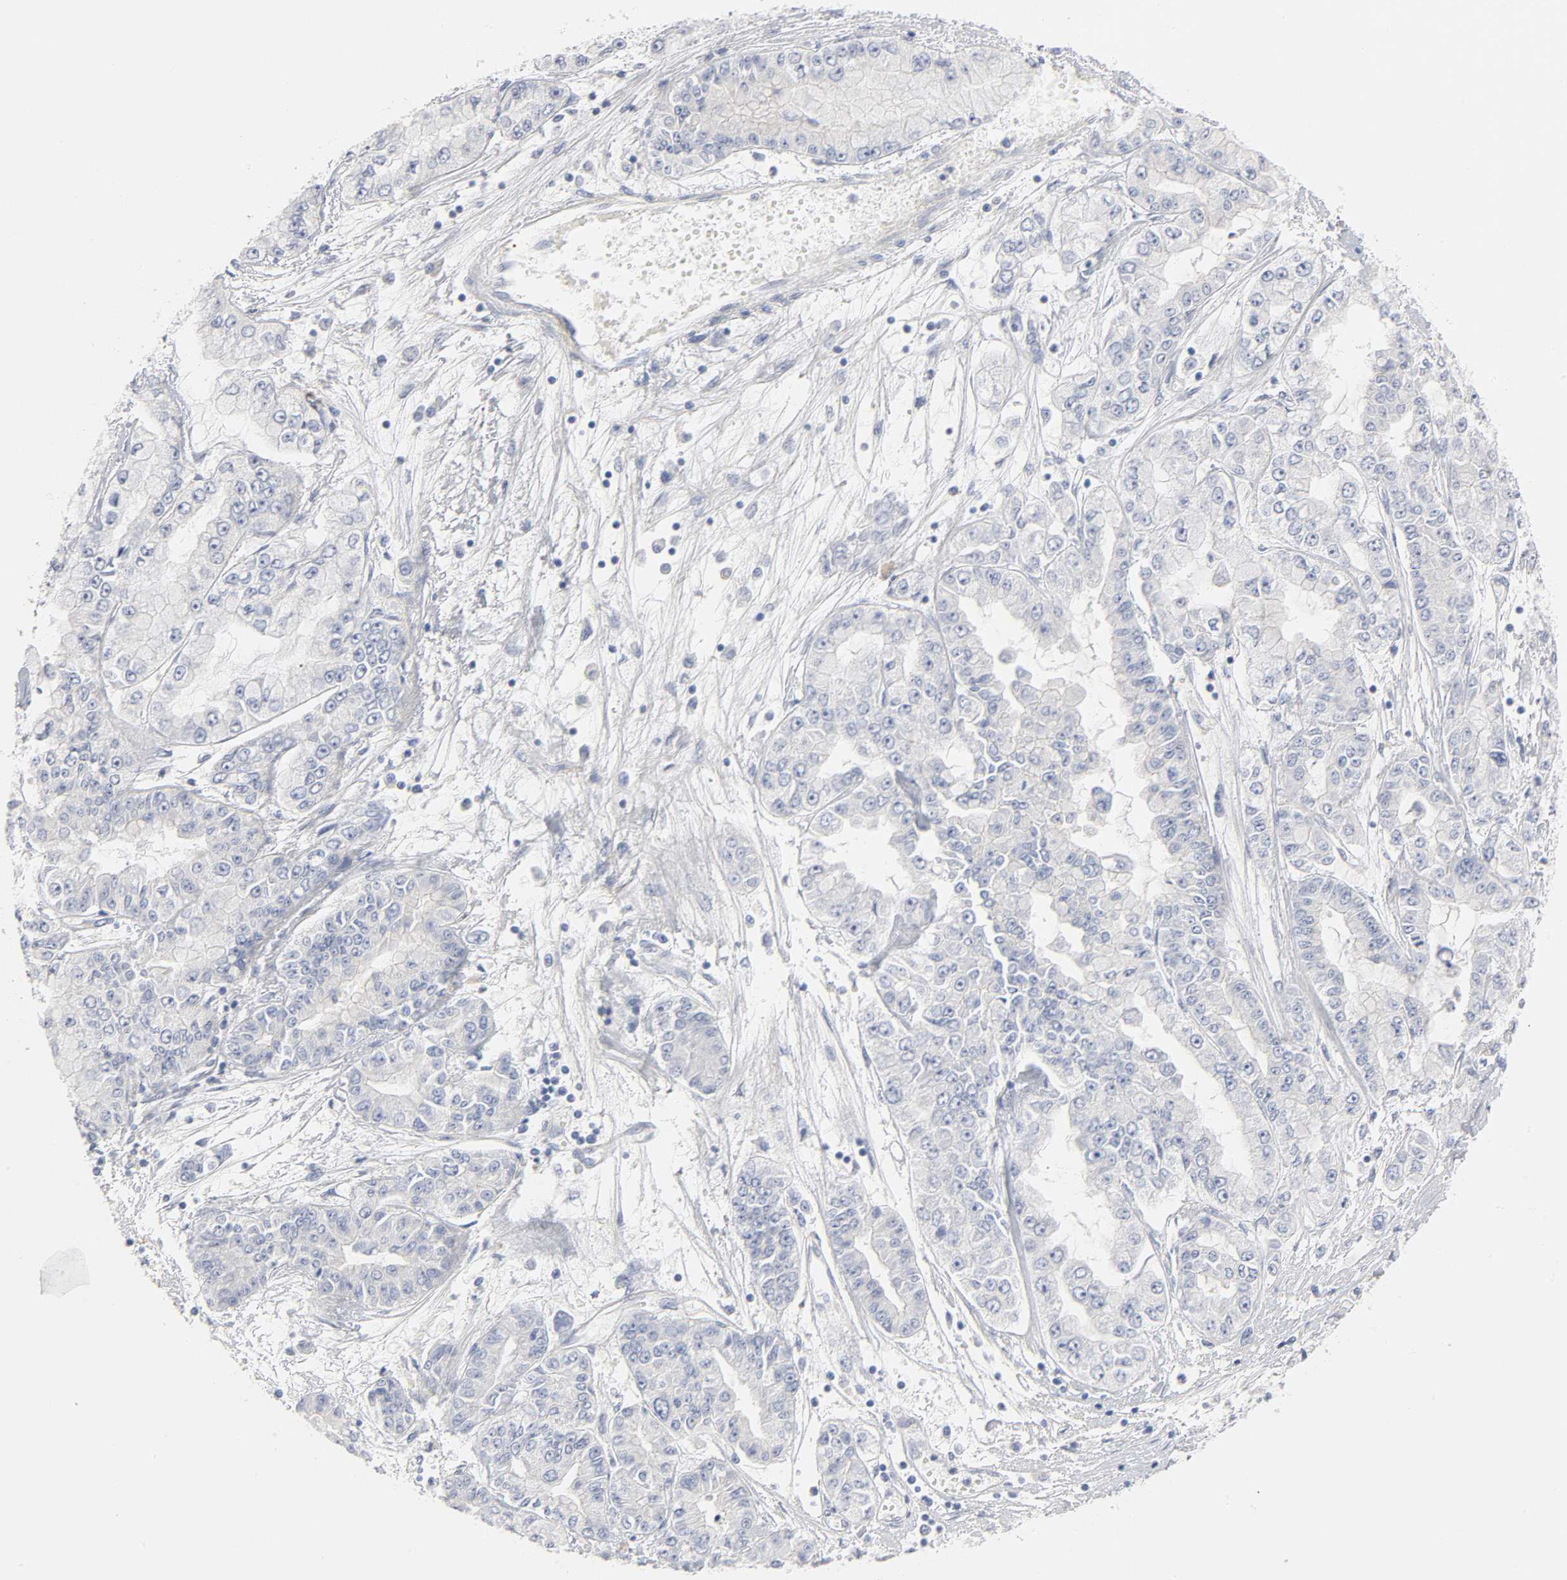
{"staining": {"intensity": "negative", "quantity": "none", "location": "none"}, "tissue": "liver cancer", "cell_type": "Tumor cells", "image_type": "cancer", "snomed": [{"axis": "morphology", "description": "Cholangiocarcinoma"}, {"axis": "topography", "description": "Liver"}], "caption": "Immunohistochemical staining of cholangiocarcinoma (liver) demonstrates no significant staining in tumor cells.", "gene": "ROCK1", "patient": {"sex": "female", "age": 79}}